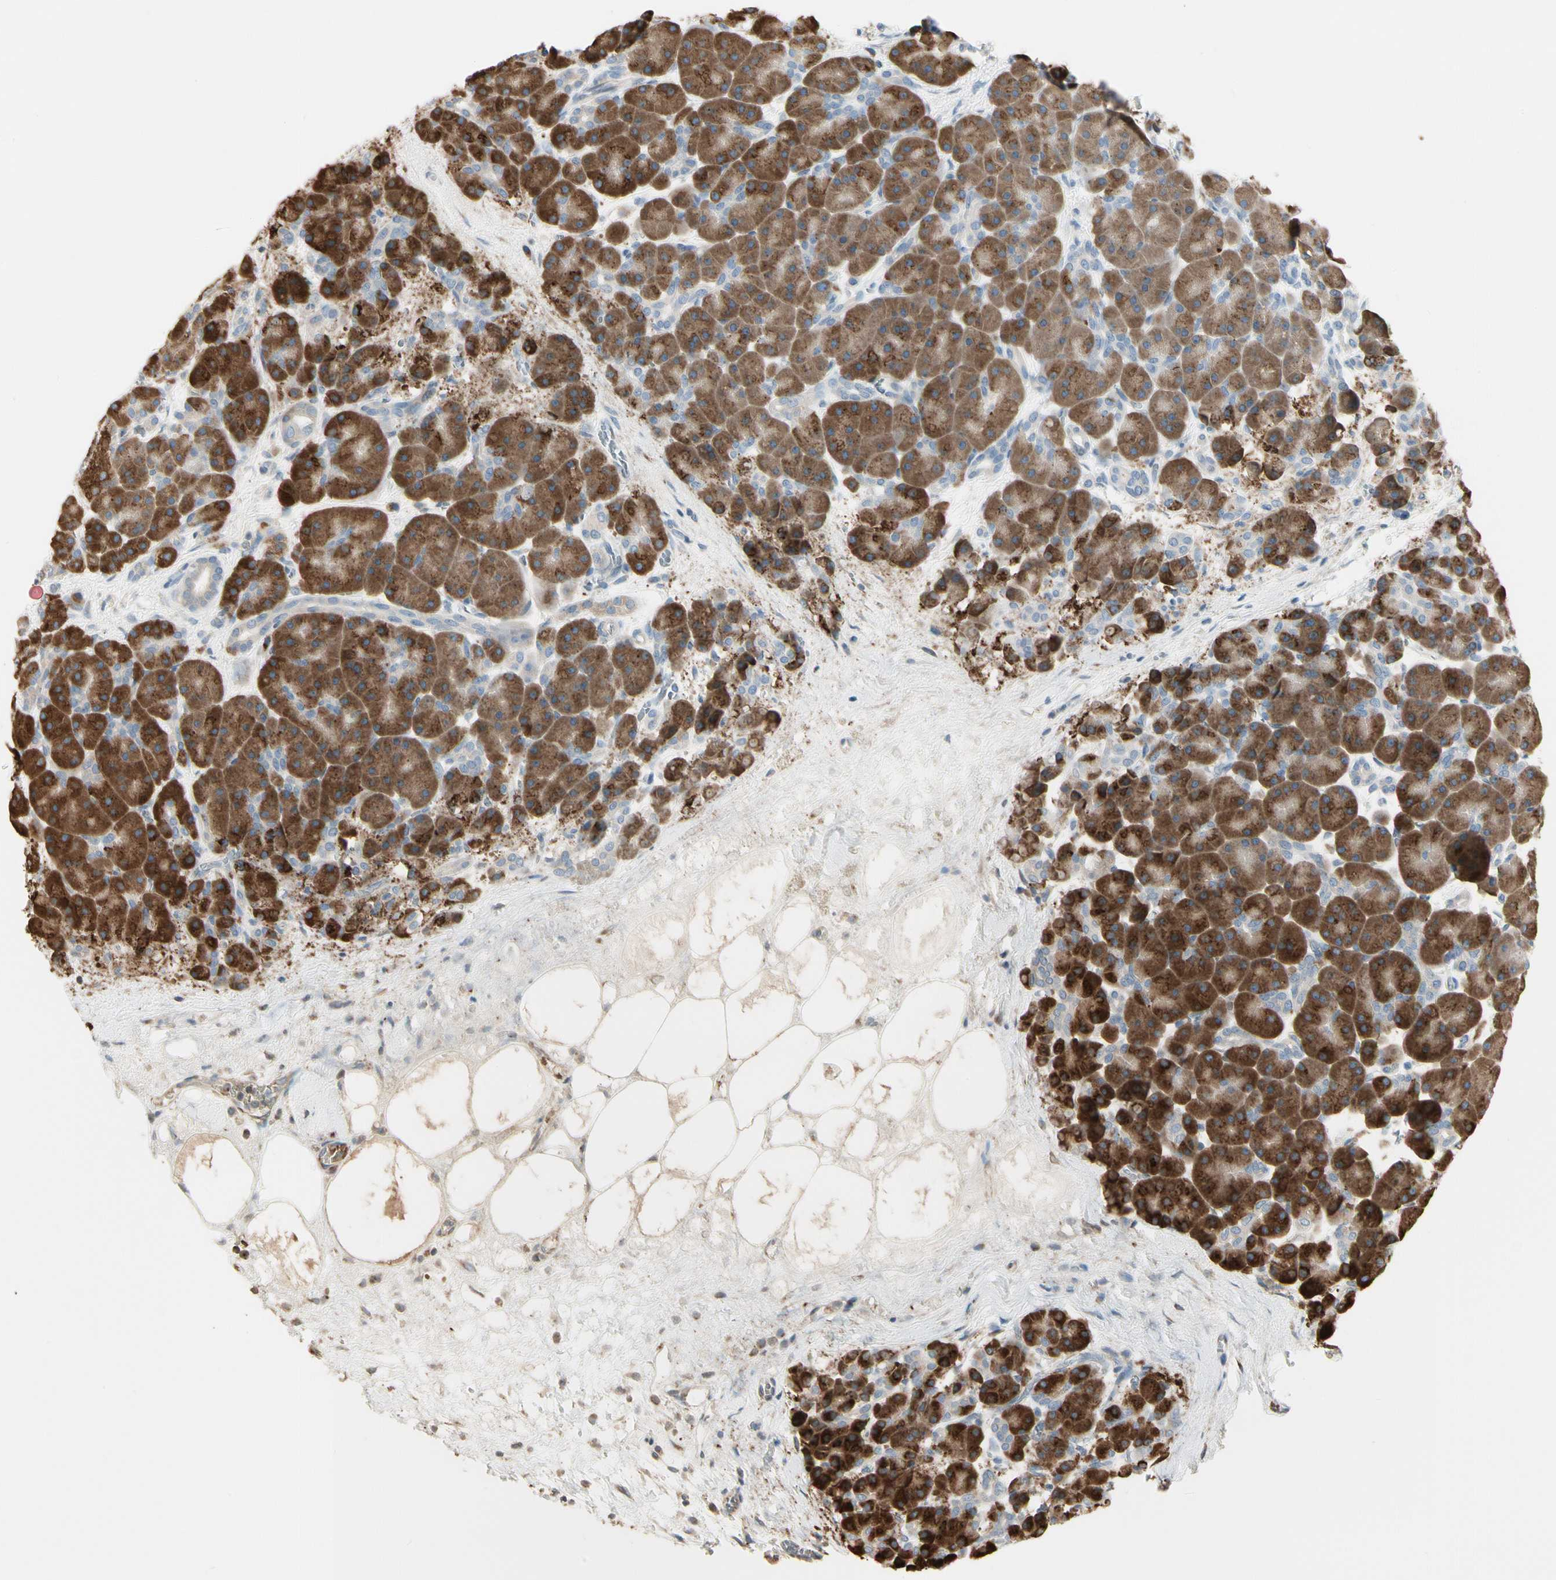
{"staining": {"intensity": "strong", "quantity": ">75%", "location": "cytoplasmic/membranous"}, "tissue": "pancreas", "cell_type": "Exocrine glandular cells", "image_type": "normal", "snomed": [{"axis": "morphology", "description": "Normal tissue, NOS"}, {"axis": "topography", "description": "Pancreas"}], "caption": "Immunohistochemistry (IHC) of normal human pancreas demonstrates high levels of strong cytoplasmic/membranous expression in approximately >75% of exocrine glandular cells. The protein is stained brown, and the nuclei are stained in blue (DAB IHC with brightfield microscopy, high magnification).", "gene": "NUCB2", "patient": {"sex": "male", "age": 66}}